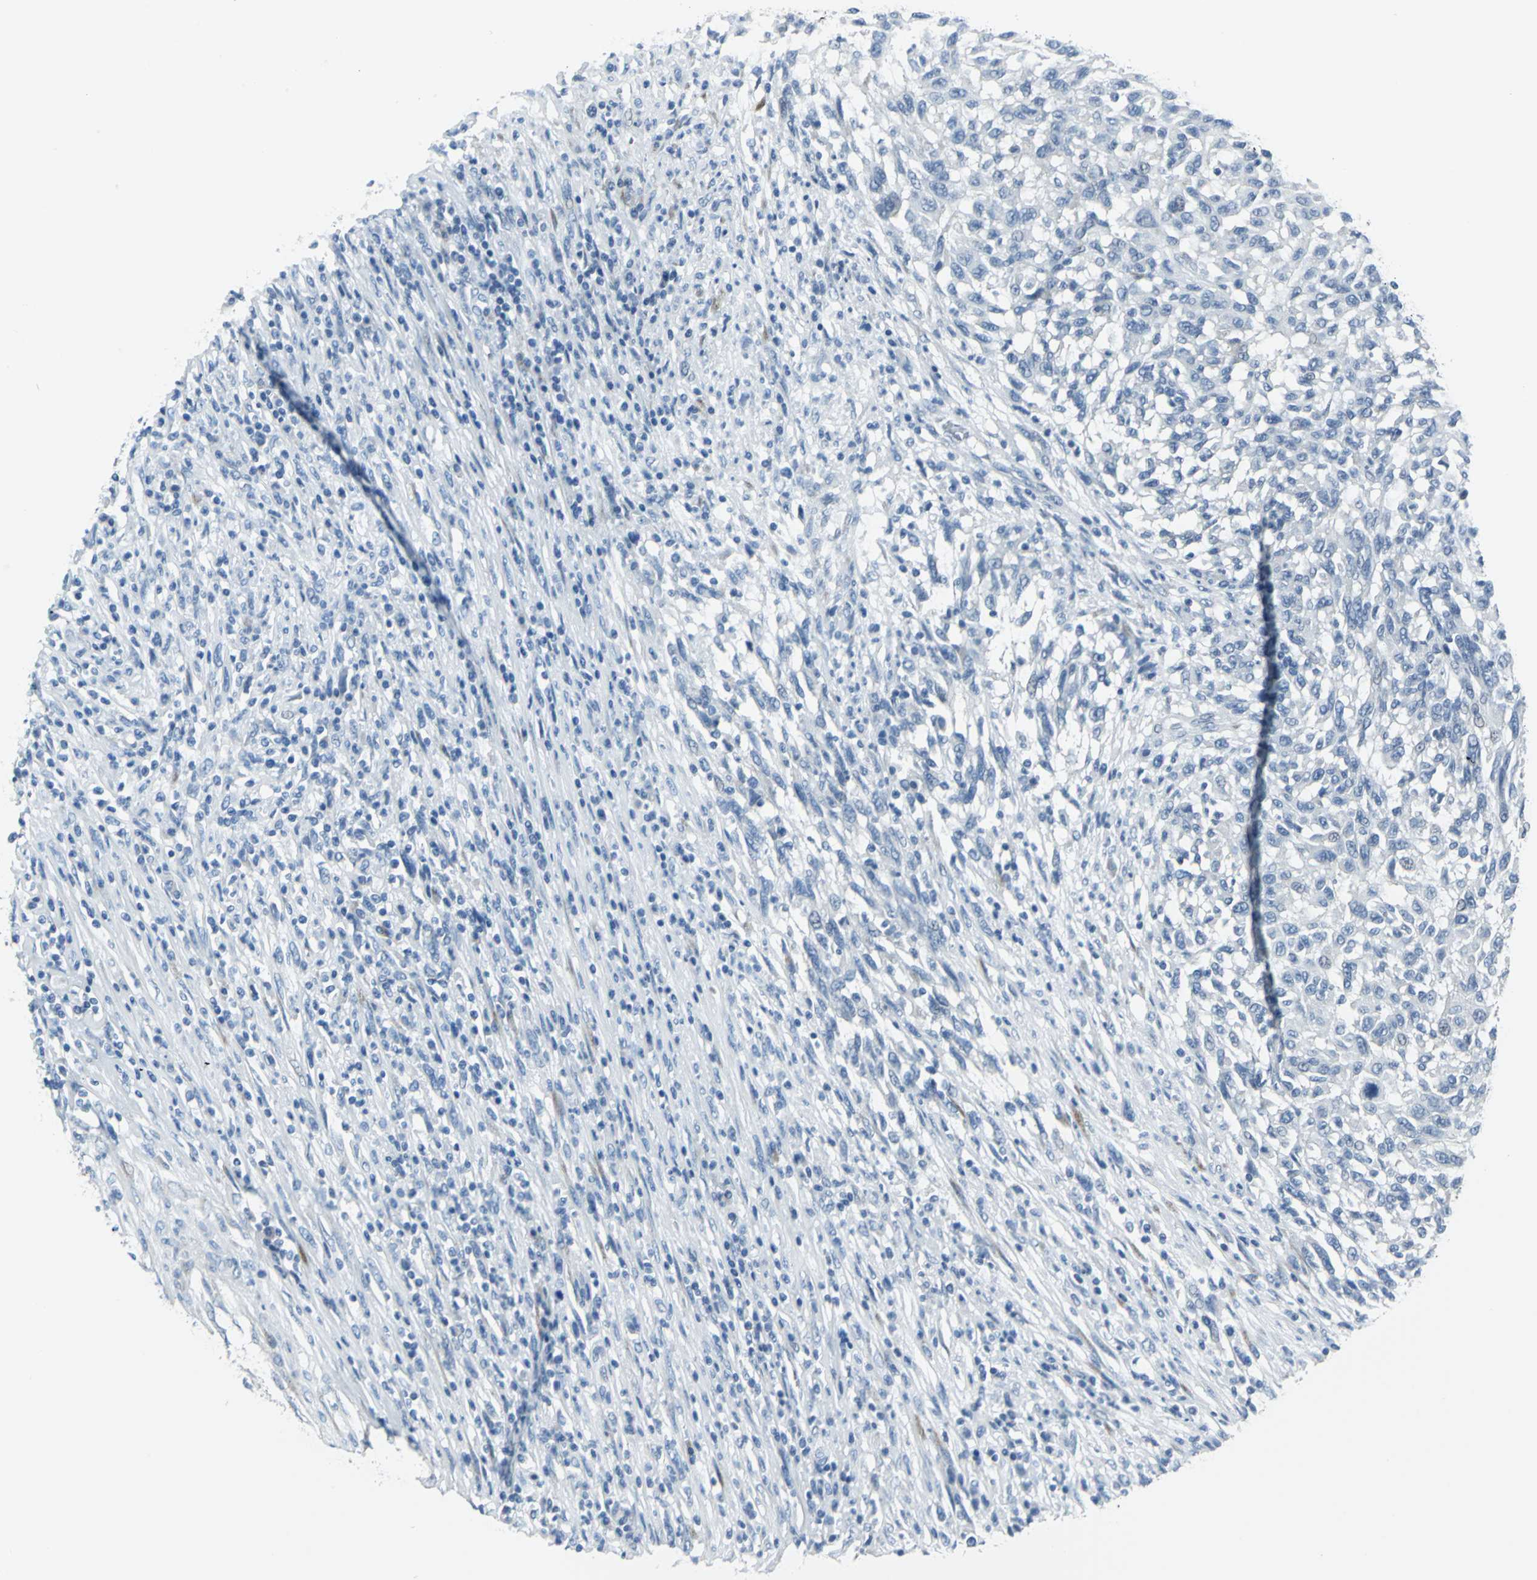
{"staining": {"intensity": "negative", "quantity": "none", "location": "none"}, "tissue": "melanoma", "cell_type": "Tumor cells", "image_type": "cancer", "snomed": [{"axis": "morphology", "description": "Malignant melanoma, Metastatic site"}, {"axis": "topography", "description": "Lymph node"}], "caption": "This is an immunohistochemistry image of human malignant melanoma (metastatic site). There is no expression in tumor cells.", "gene": "DNAI2", "patient": {"sex": "male", "age": 61}}